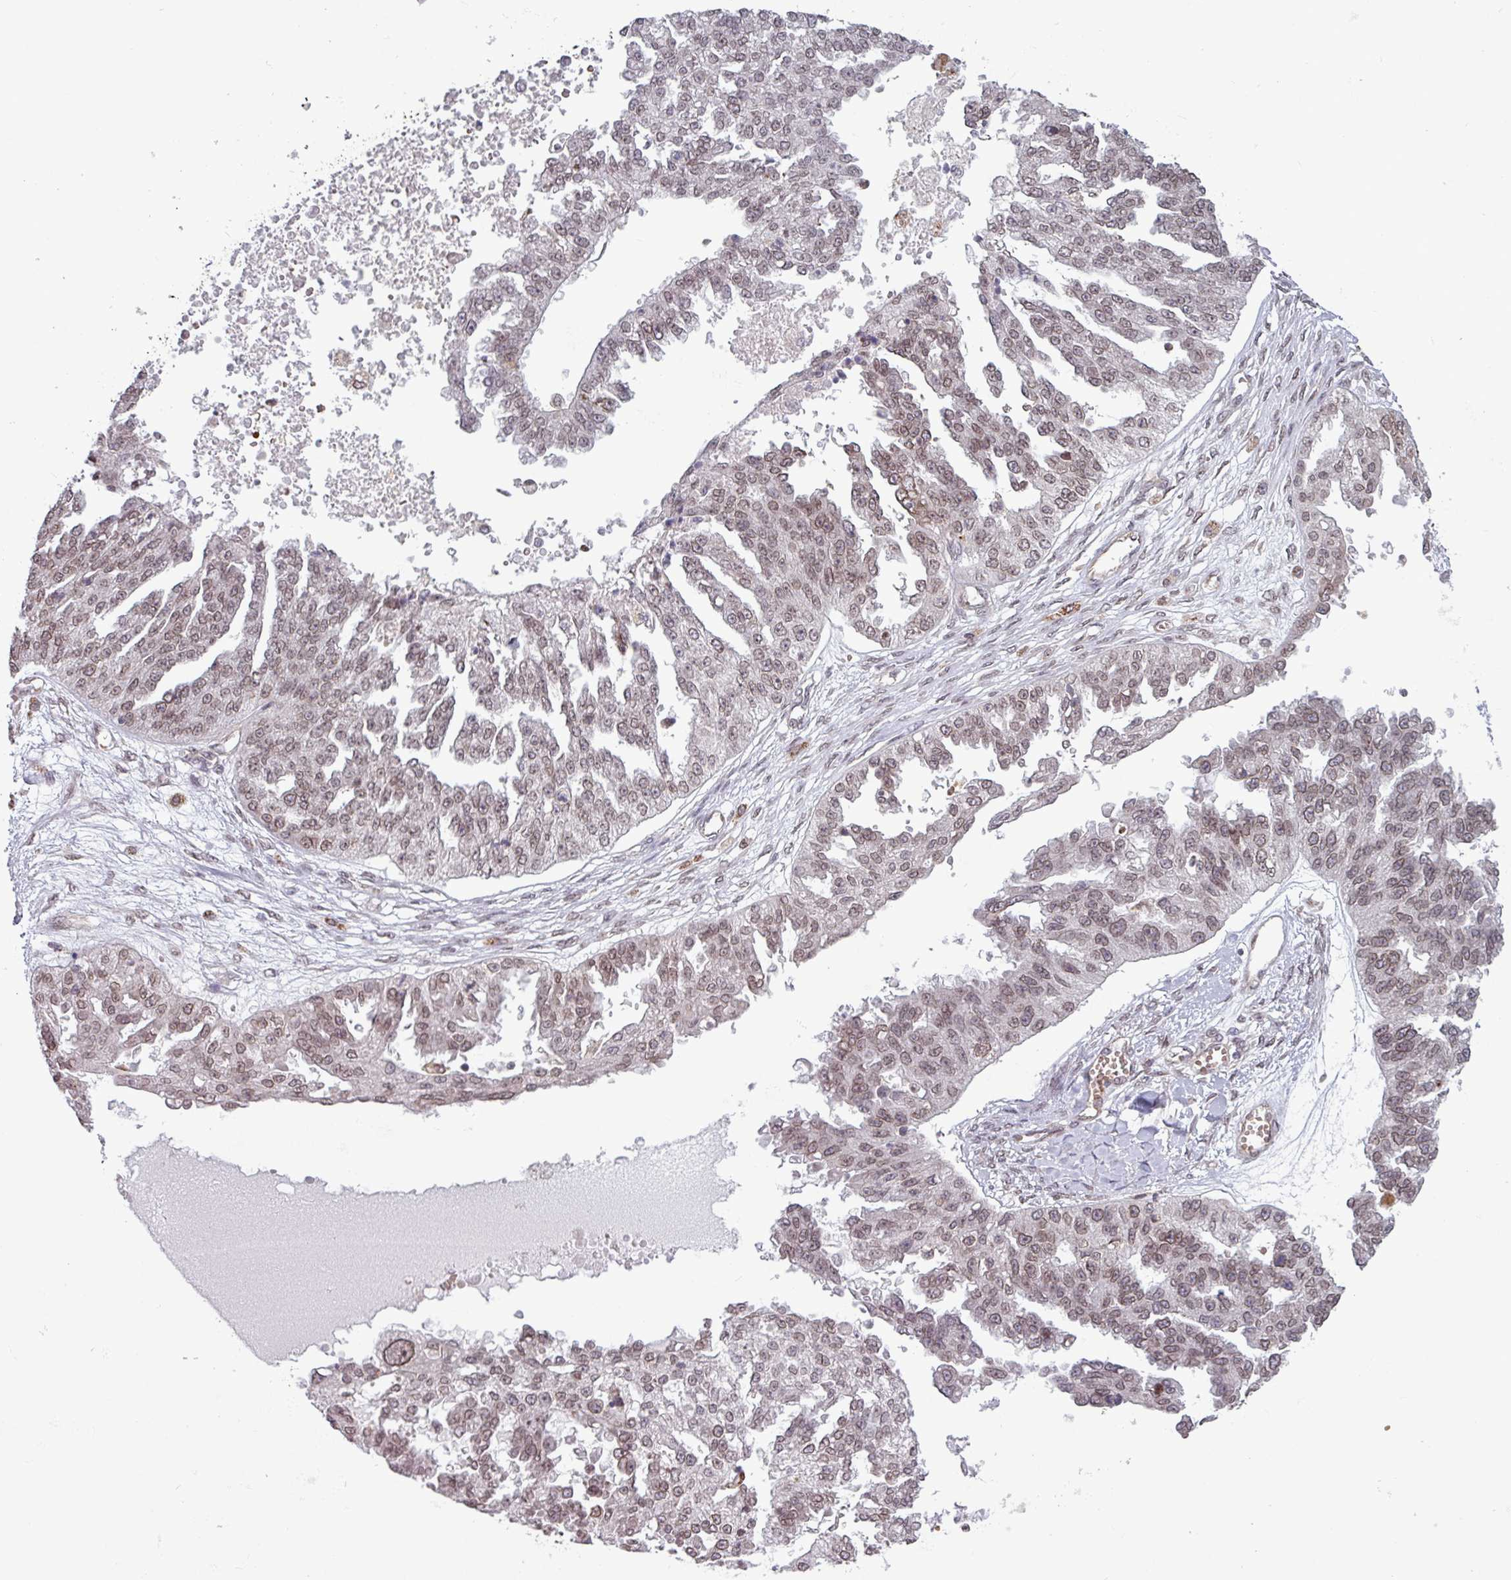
{"staining": {"intensity": "weak", "quantity": ">75%", "location": "cytoplasmic/membranous,nuclear"}, "tissue": "ovarian cancer", "cell_type": "Tumor cells", "image_type": "cancer", "snomed": [{"axis": "morphology", "description": "Cystadenocarcinoma, serous, NOS"}, {"axis": "topography", "description": "Ovary"}], "caption": "Human ovarian cancer (serous cystadenocarcinoma) stained for a protein (brown) exhibits weak cytoplasmic/membranous and nuclear positive positivity in about >75% of tumor cells.", "gene": "RBM4B", "patient": {"sex": "female", "age": 58}}